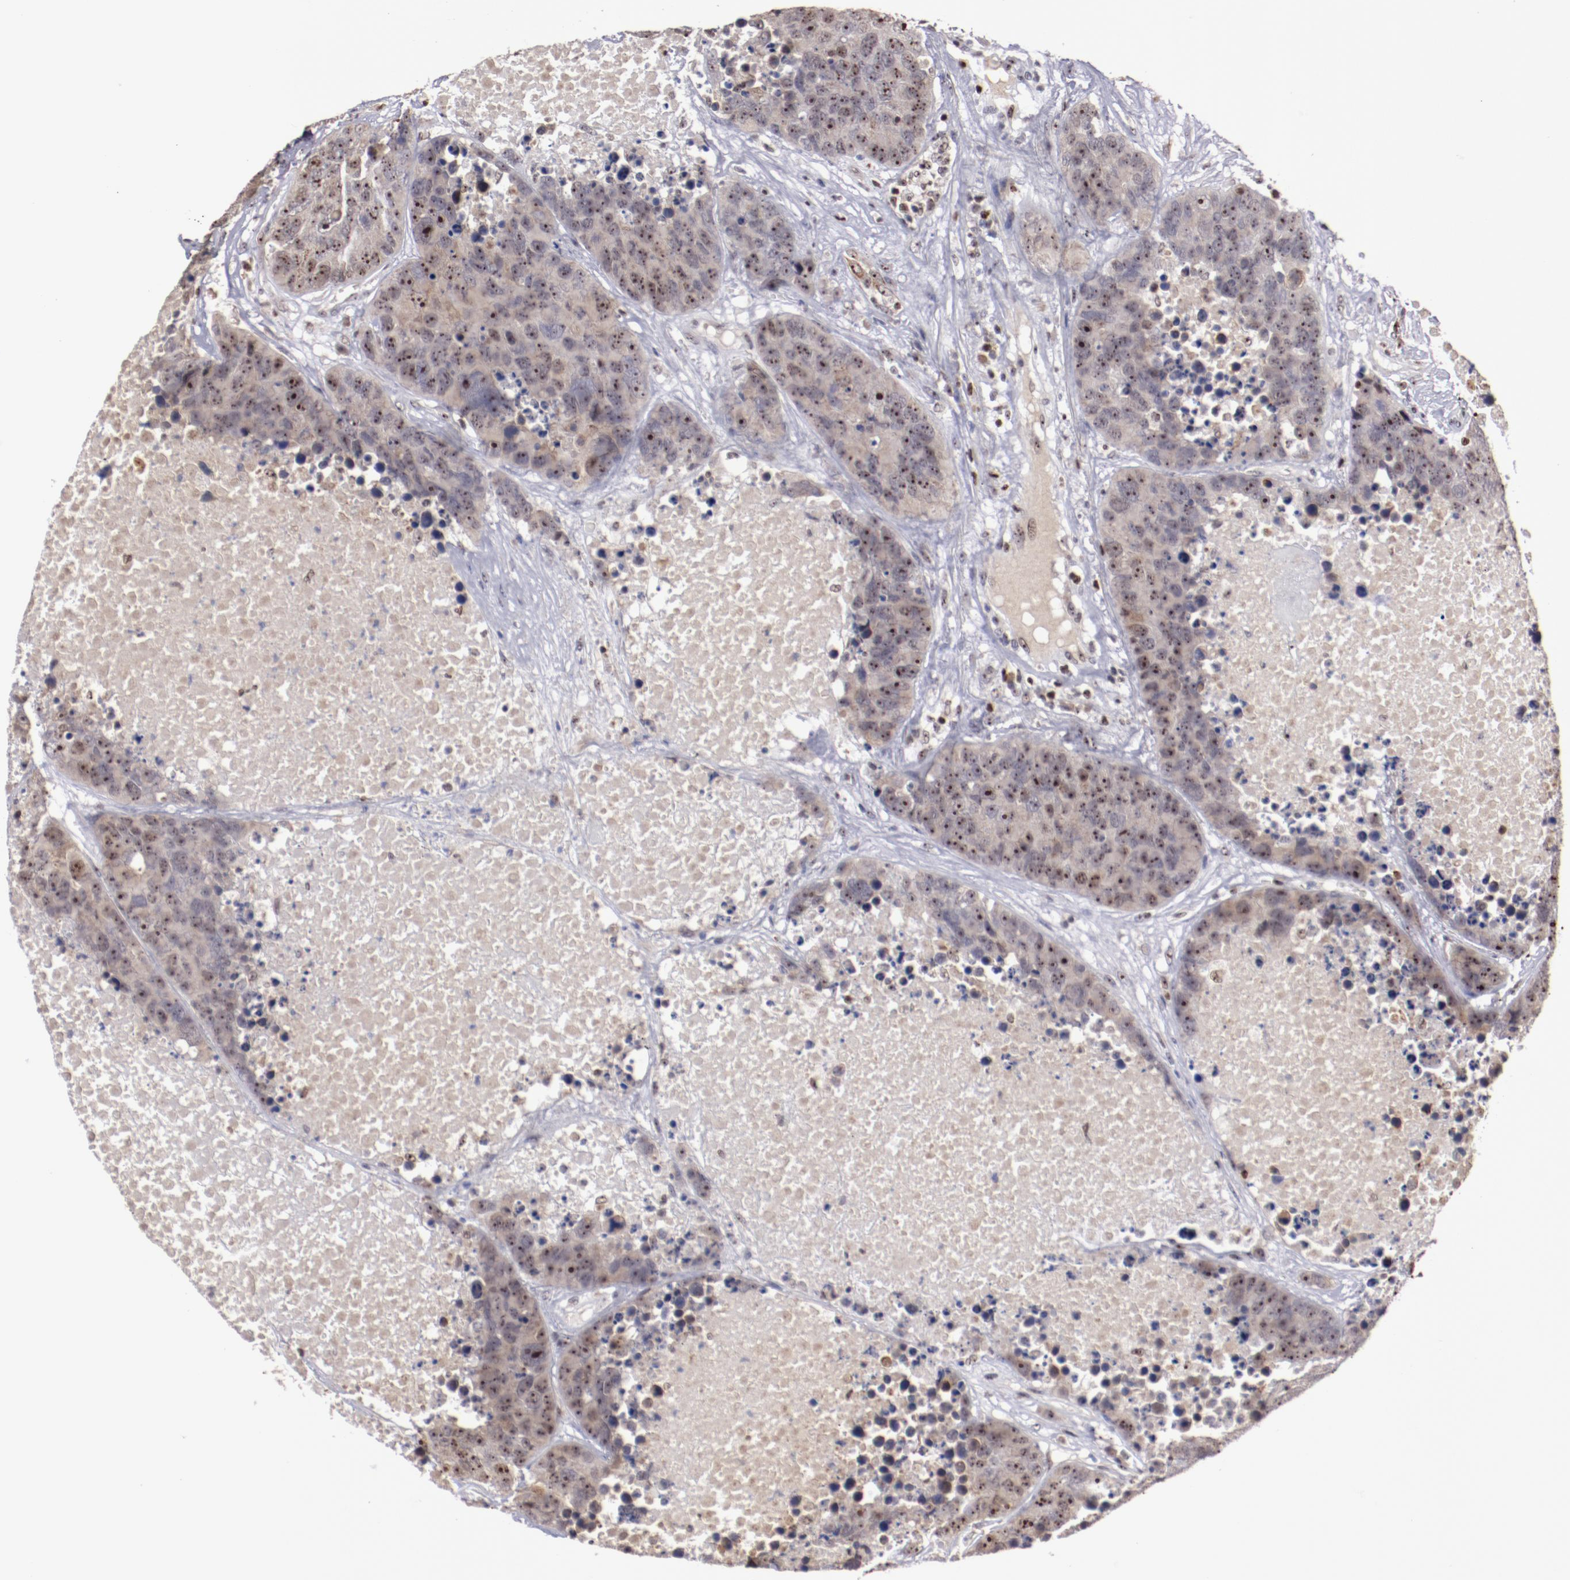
{"staining": {"intensity": "weak", "quantity": ">75%", "location": "cytoplasmic/membranous,nuclear"}, "tissue": "carcinoid", "cell_type": "Tumor cells", "image_type": "cancer", "snomed": [{"axis": "morphology", "description": "Carcinoid, malignant, NOS"}, {"axis": "topography", "description": "Lung"}], "caption": "Brown immunohistochemical staining in carcinoid (malignant) demonstrates weak cytoplasmic/membranous and nuclear expression in approximately >75% of tumor cells. (DAB (3,3'-diaminobenzidine) IHC, brown staining for protein, blue staining for nuclei).", "gene": "DDX24", "patient": {"sex": "male", "age": 60}}